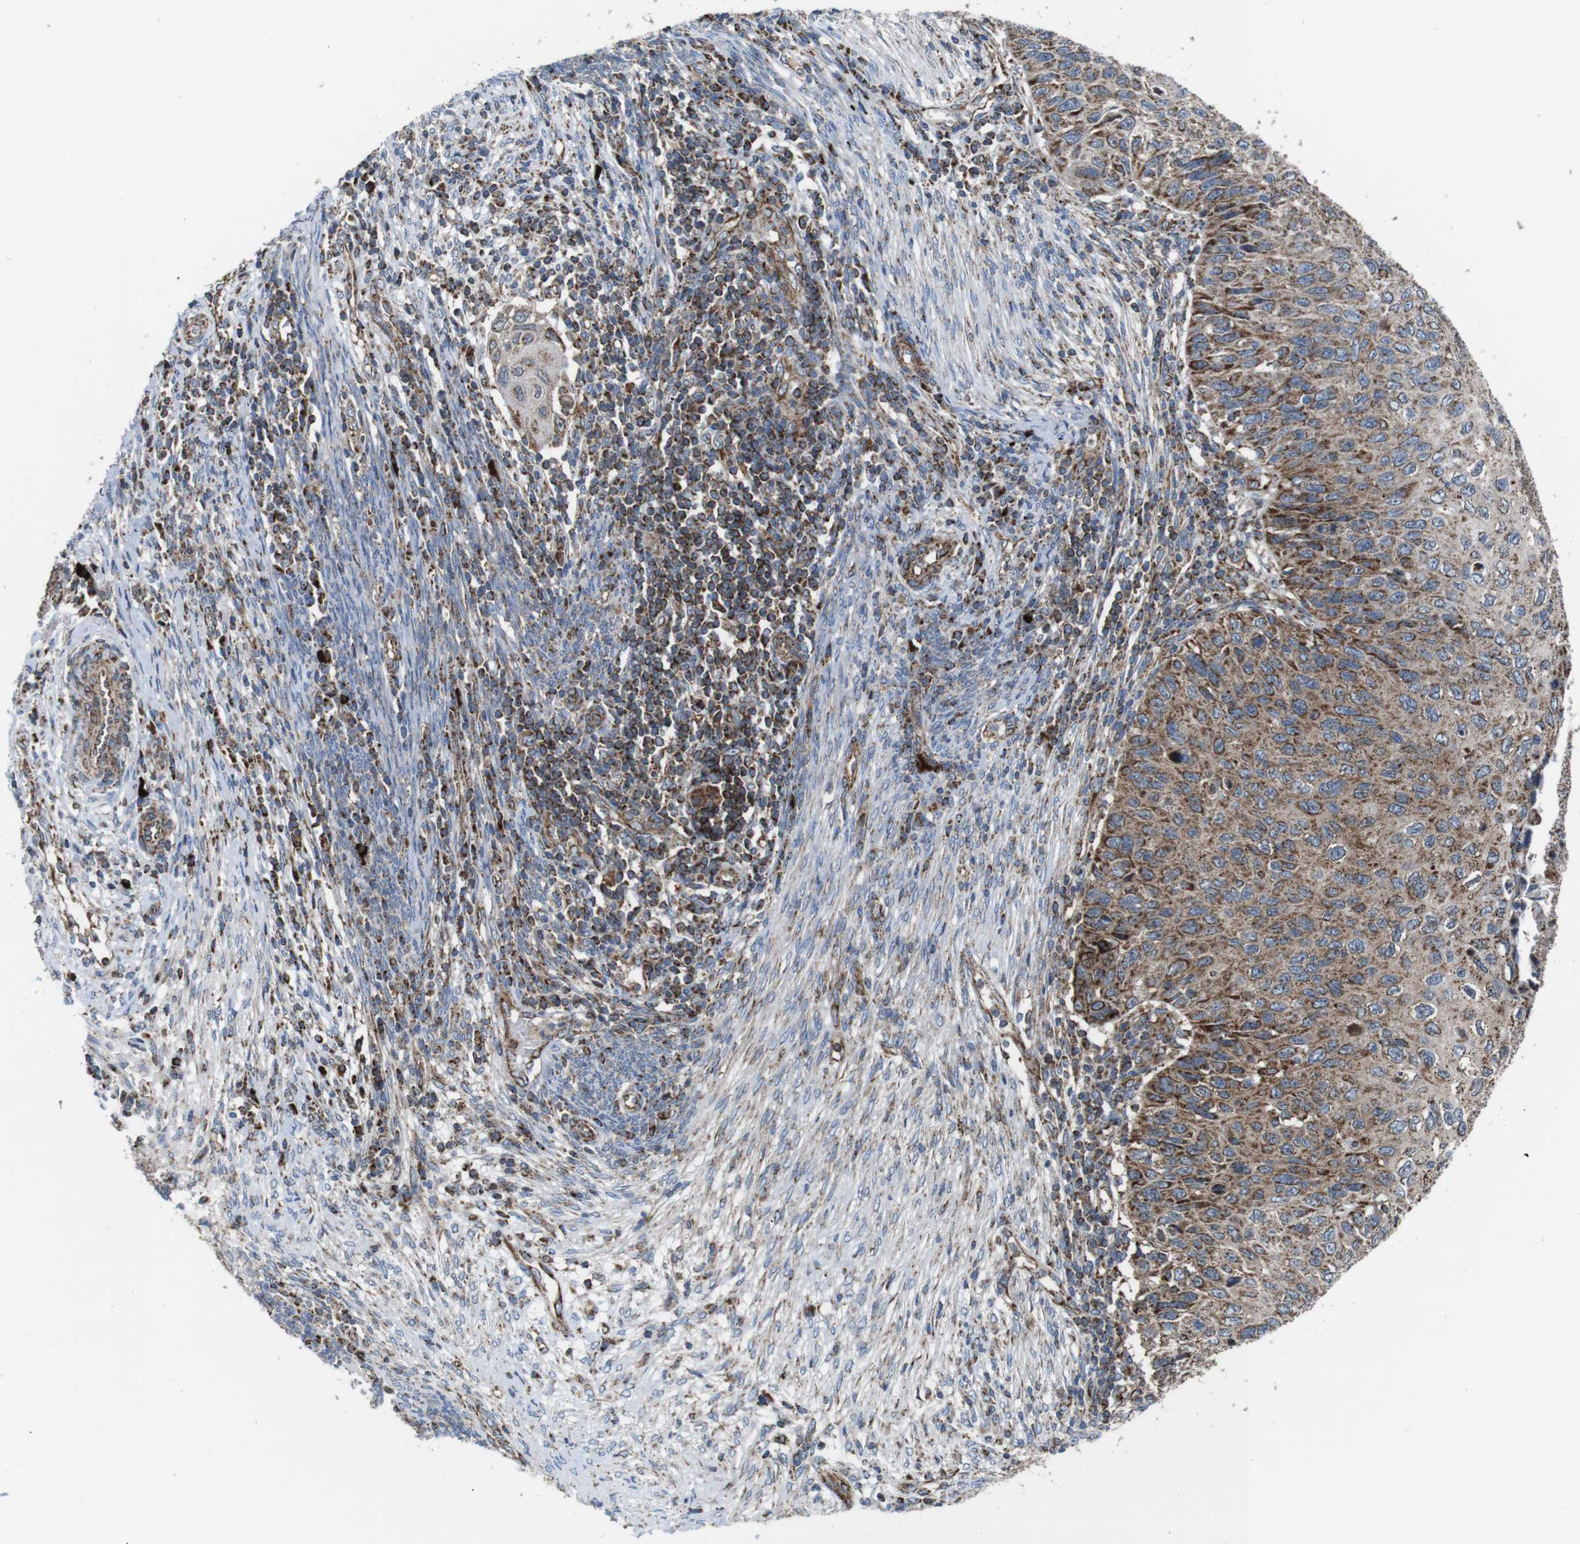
{"staining": {"intensity": "moderate", "quantity": ">75%", "location": "cytoplasmic/membranous"}, "tissue": "cervical cancer", "cell_type": "Tumor cells", "image_type": "cancer", "snomed": [{"axis": "morphology", "description": "Squamous cell carcinoma, NOS"}, {"axis": "topography", "description": "Cervix"}], "caption": "Cervical cancer (squamous cell carcinoma) stained for a protein demonstrates moderate cytoplasmic/membranous positivity in tumor cells.", "gene": "HK1", "patient": {"sex": "female", "age": 70}}